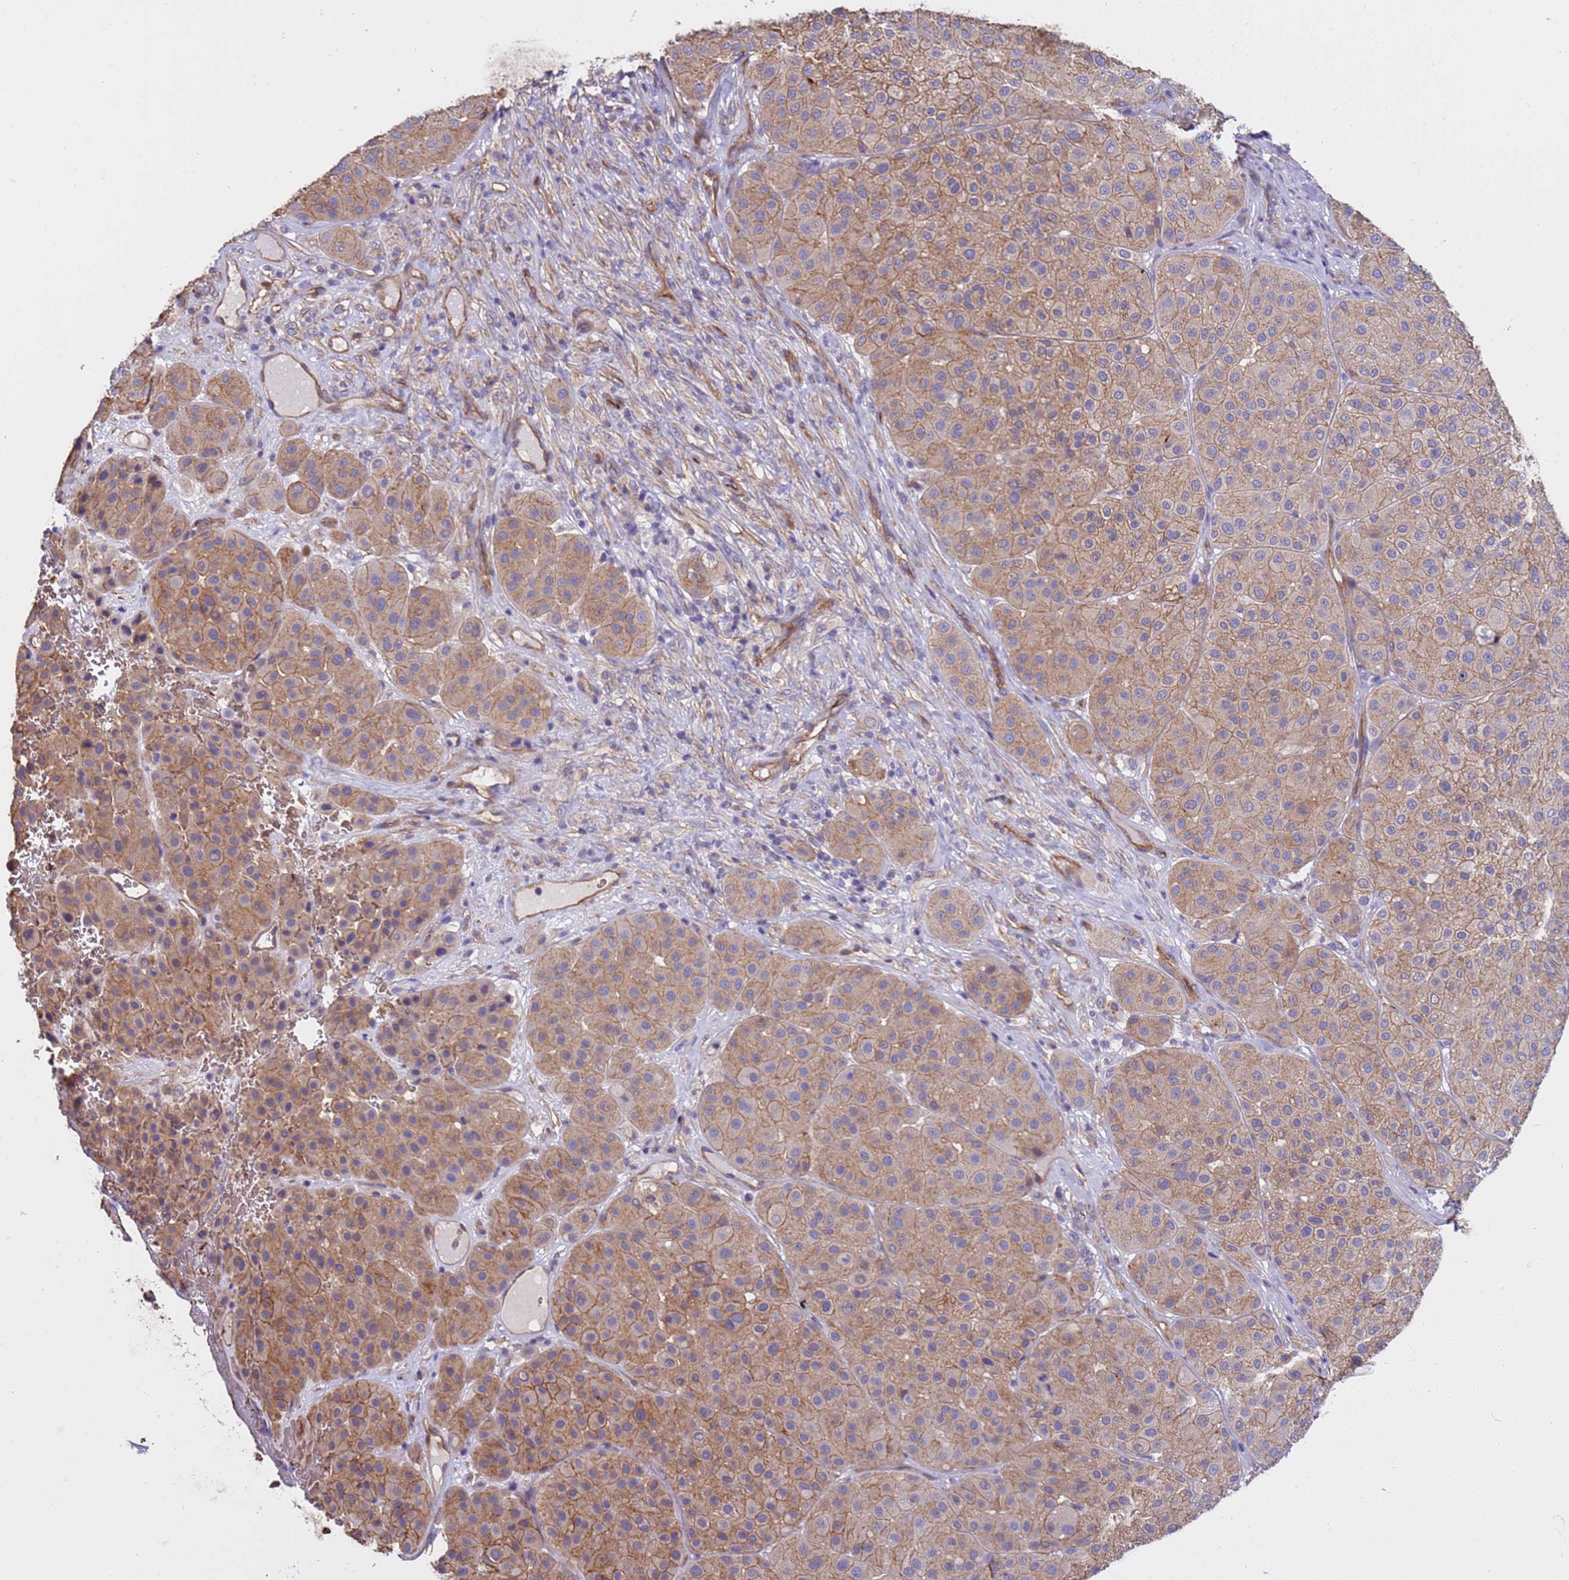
{"staining": {"intensity": "moderate", "quantity": ">75%", "location": "cytoplasmic/membranous"}, "tissue": "melanoma", "cell_type": "Tumor cells", "image_type": "cancer", "snomed": [{"axis": "morphology", "description": "Malignant melanoma, Metastatic site"}, {"axis": "topography", "description": "Smooth muscle"}], "caption": "This histopathology image demonstrates immunohistochemistry staining of human melanoma, with medium moderate cytoplasmic/membranous positivity in approximately >75% of tumor cells.", "gene": "ZNF248", "patient": {"sex": "male", "age": 41}}